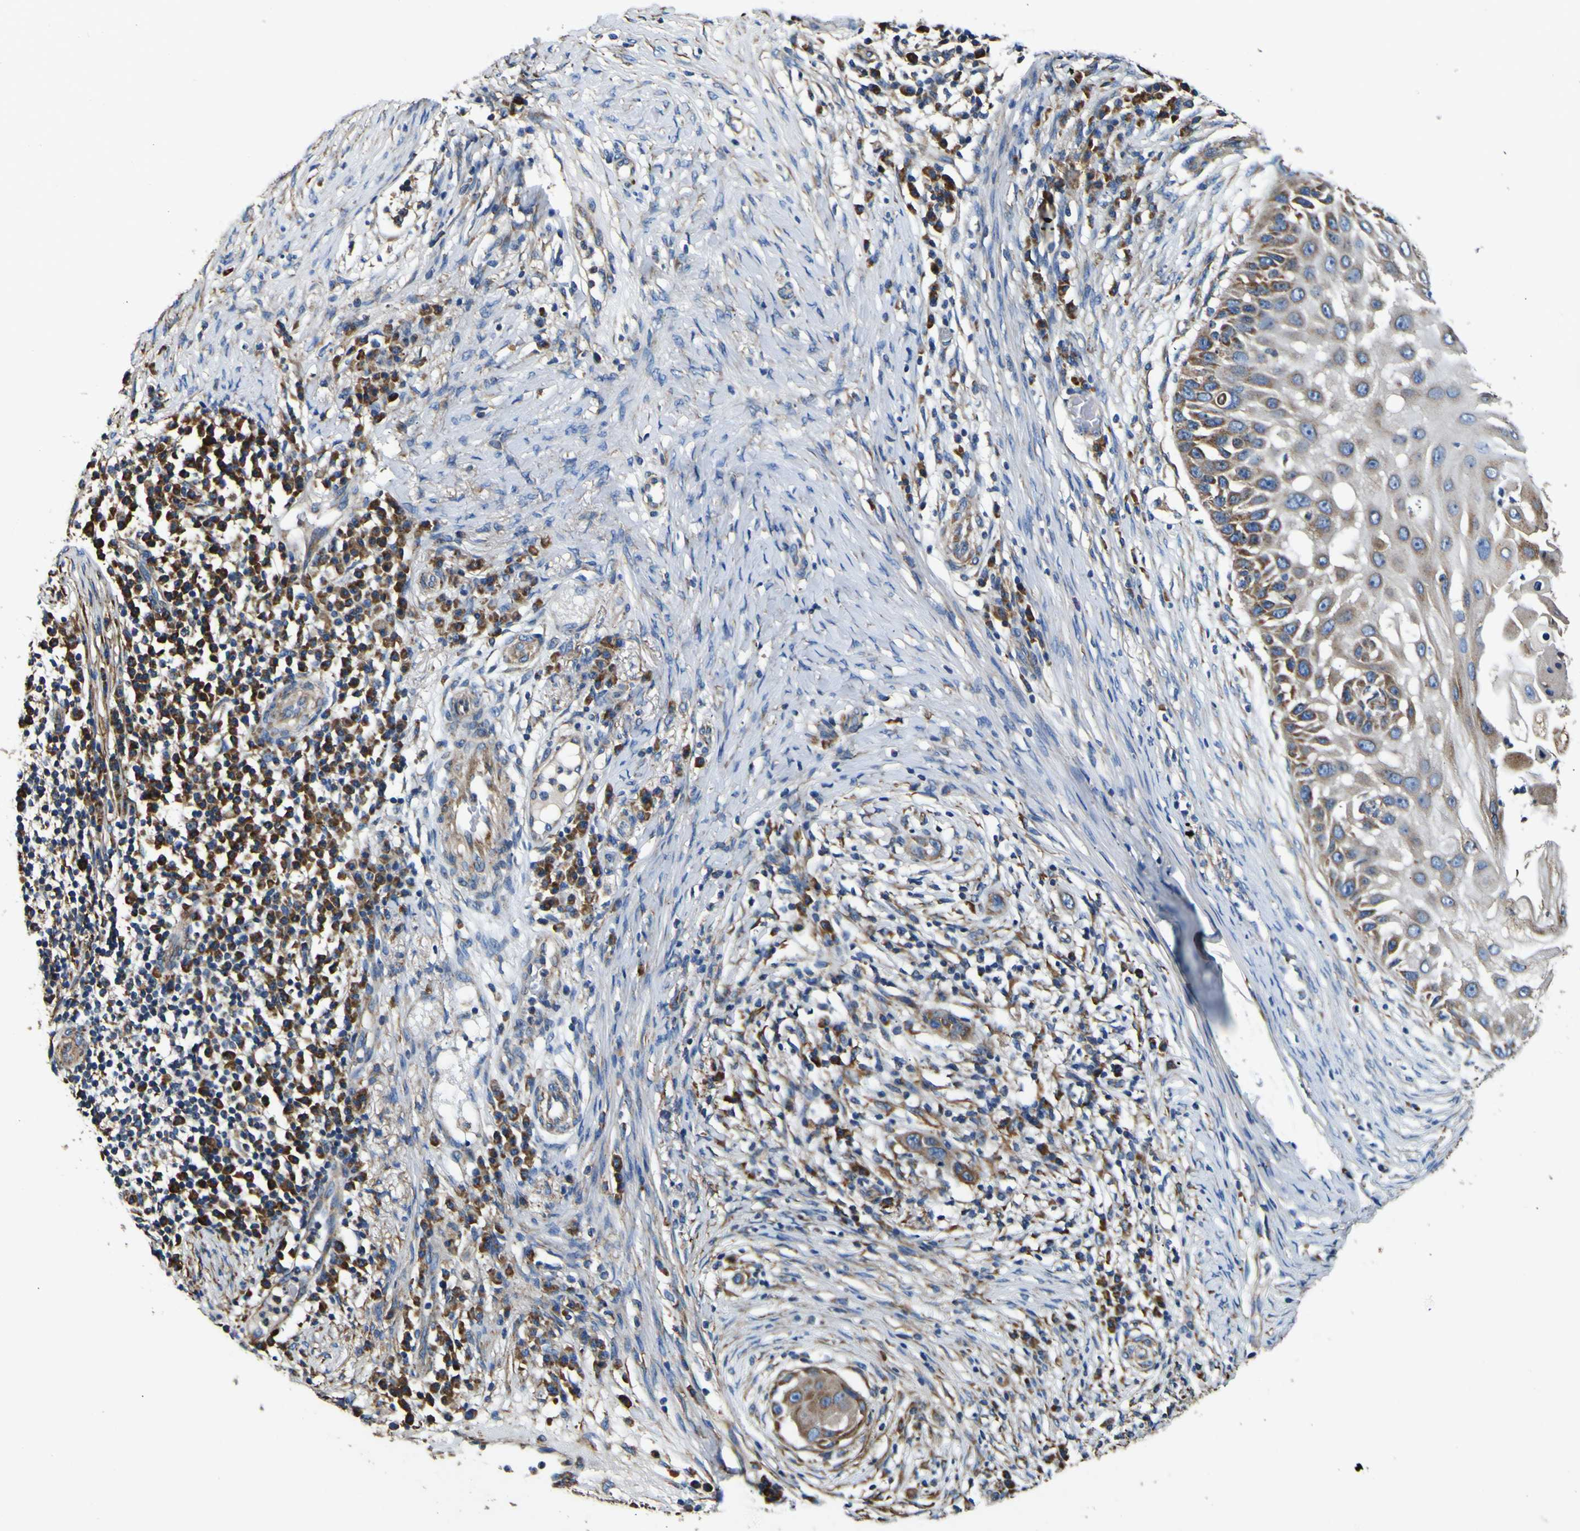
{"staining": {"intensity": "moderate", "quantity": "25%-75%", "location": "cytoplasmic/membranous"}, "tissue": "skin cancer", "cell_type": "Tumor cells", "image_type": "cancer", "snomed": [{"axis": "morphology", "description": "Squamous cell carcinoma, NOS"}, {"axis": "topography", "description": "Skin"}], "caption": "IHC (DAB) staining of skin cancer reveals moderate cytoplasmic/membranous protein staining in about 25%-75% of tumor cells. Immunohistochemistry (ihc) stains the protein in brown and the nuclei are stained blue.", "gene": "INPP5A", "patient": {"sex": "female", "age": 44}}